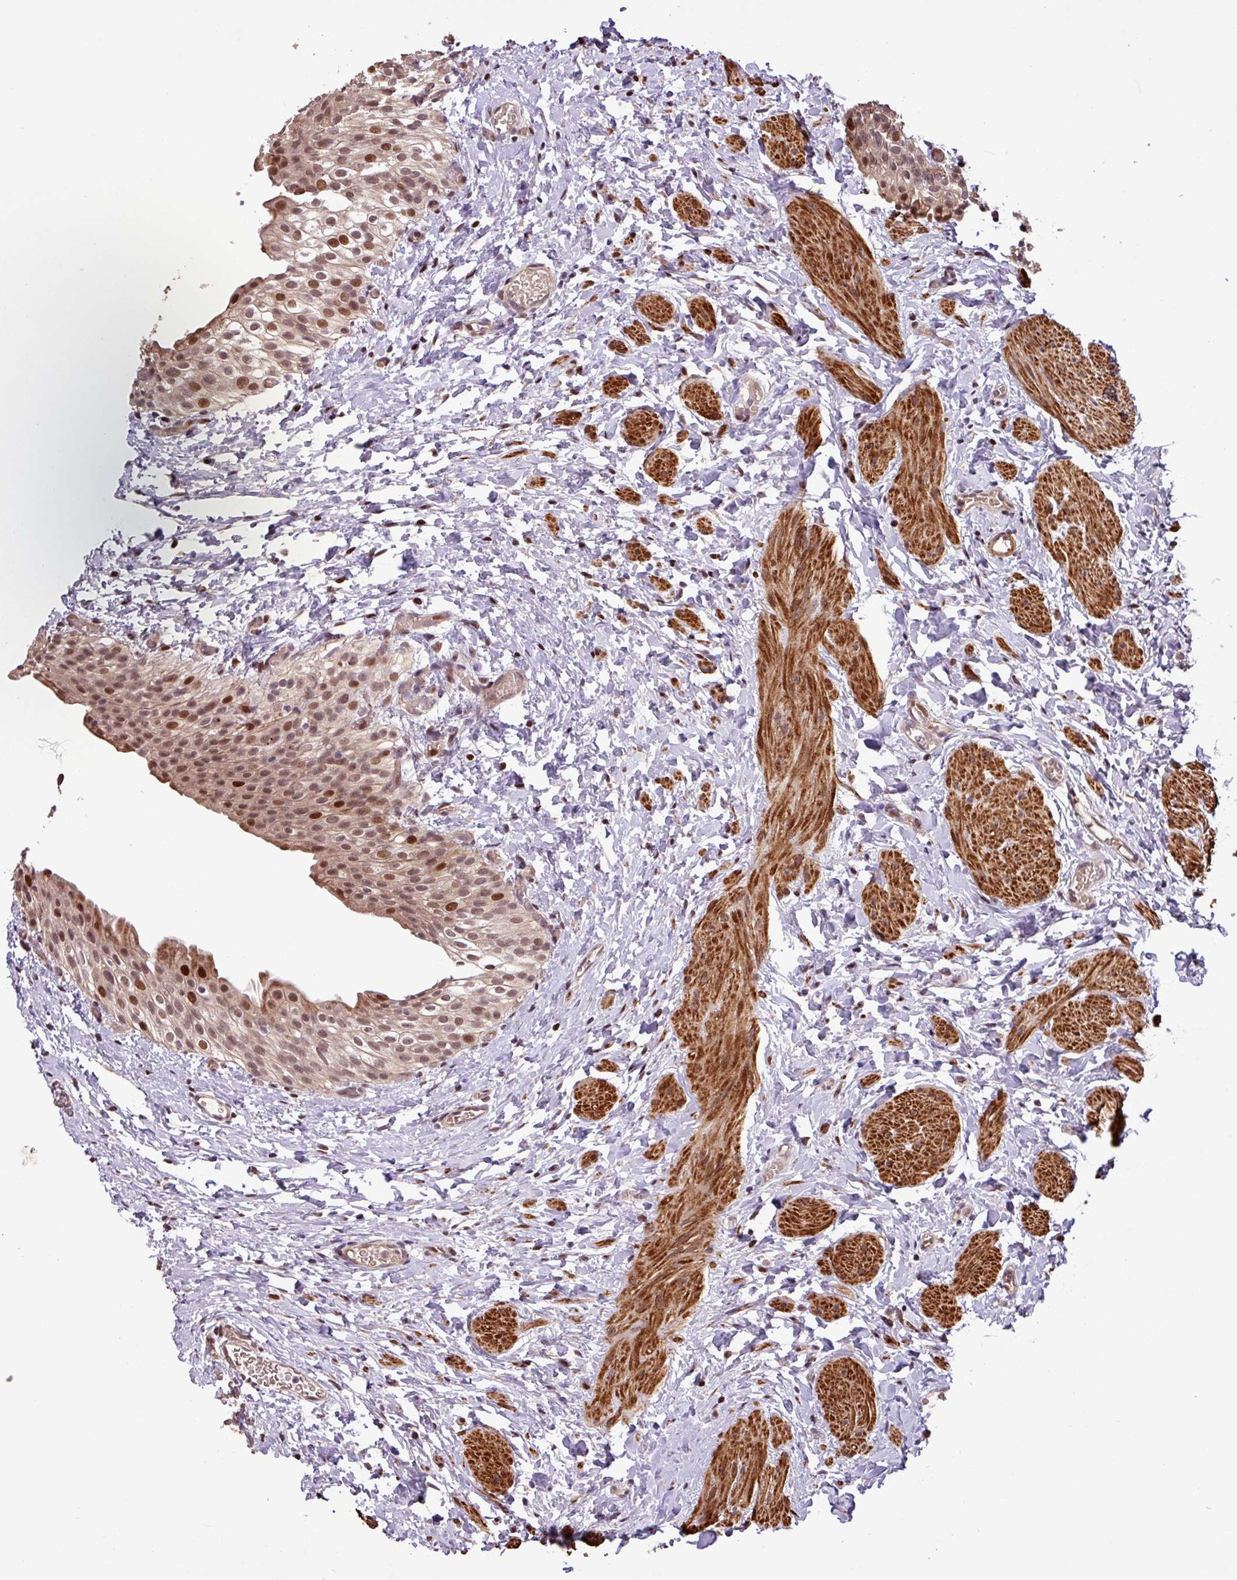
{"staining": {"intensity": "moderate", "quantity": ">75%", "location": "nuclear"}, "tissue": "urinary bladder", "cell_type": "Urothelial cells", "image_type": "normal", "snomed": [{"axis": "morphology", "description": "Normal tissue, NOS"}, {"axis": "topography", "description": "Urinary bladder"}], "caption": "This is a photomicrograph of immunohistochemistry staining of benign urinary bladder, which shows moderate expression in the nuclear of urothelial cells.", "gene": "SLC22A24", "patient": {"sex": "male", "age": 1}}